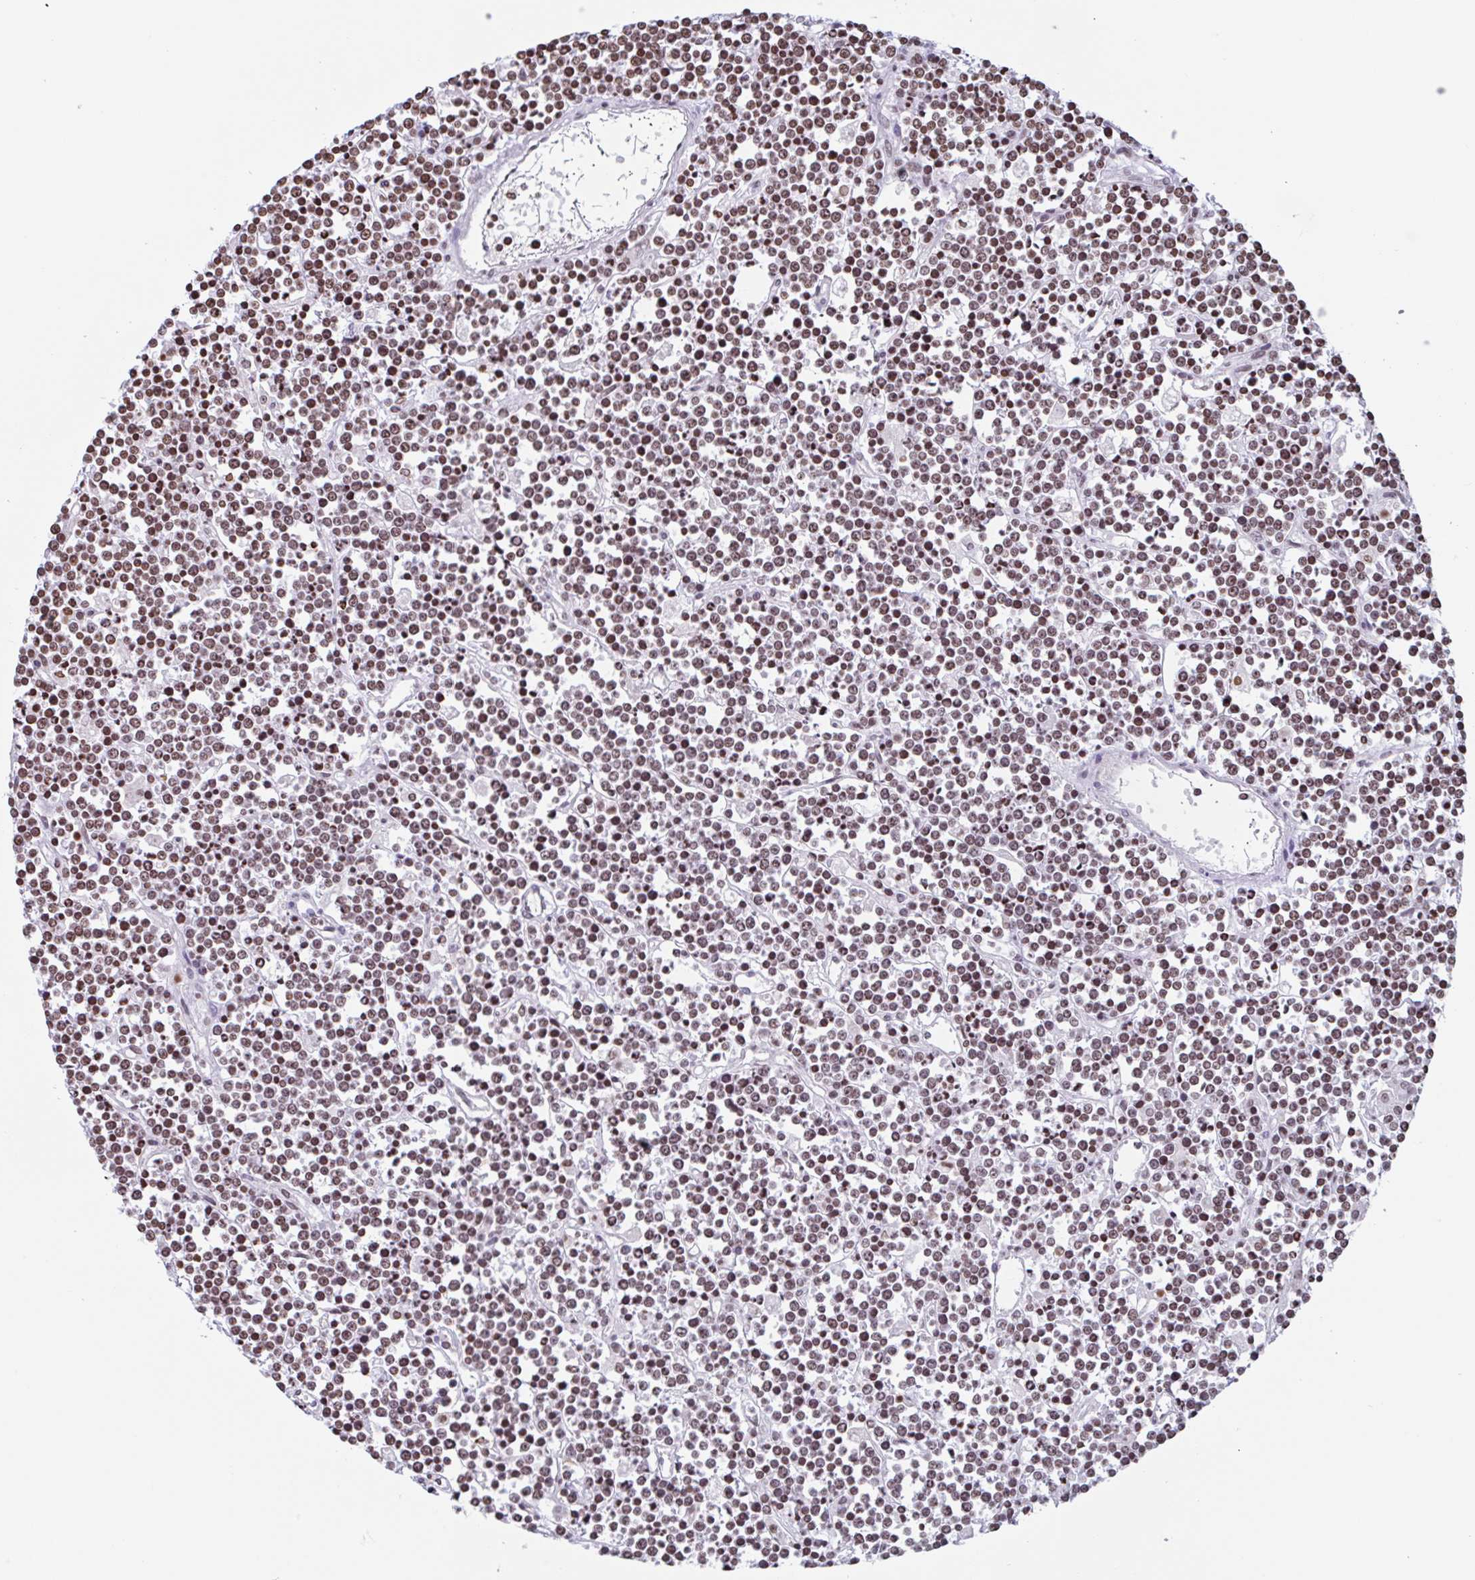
{"staining": {"intensity": "moderate", "quantity": "25%-75%", "location": "nuclear"}, "tissue": "lymphoma", "cell_type": "Tumor cells", "image_type": "cancer", "snomed": [{"axis": "morphology", "description": "Malignant lymphoma, non-Hodgkin's type, High grade"}, {"axis": "topography", "description": "Ovary"}], "caption": "Lymphoma stained with a protein marker reveals moderate staining in tumor cells.", "gene": "NOL6", "patient": {"sex": "female", "age": 56}}